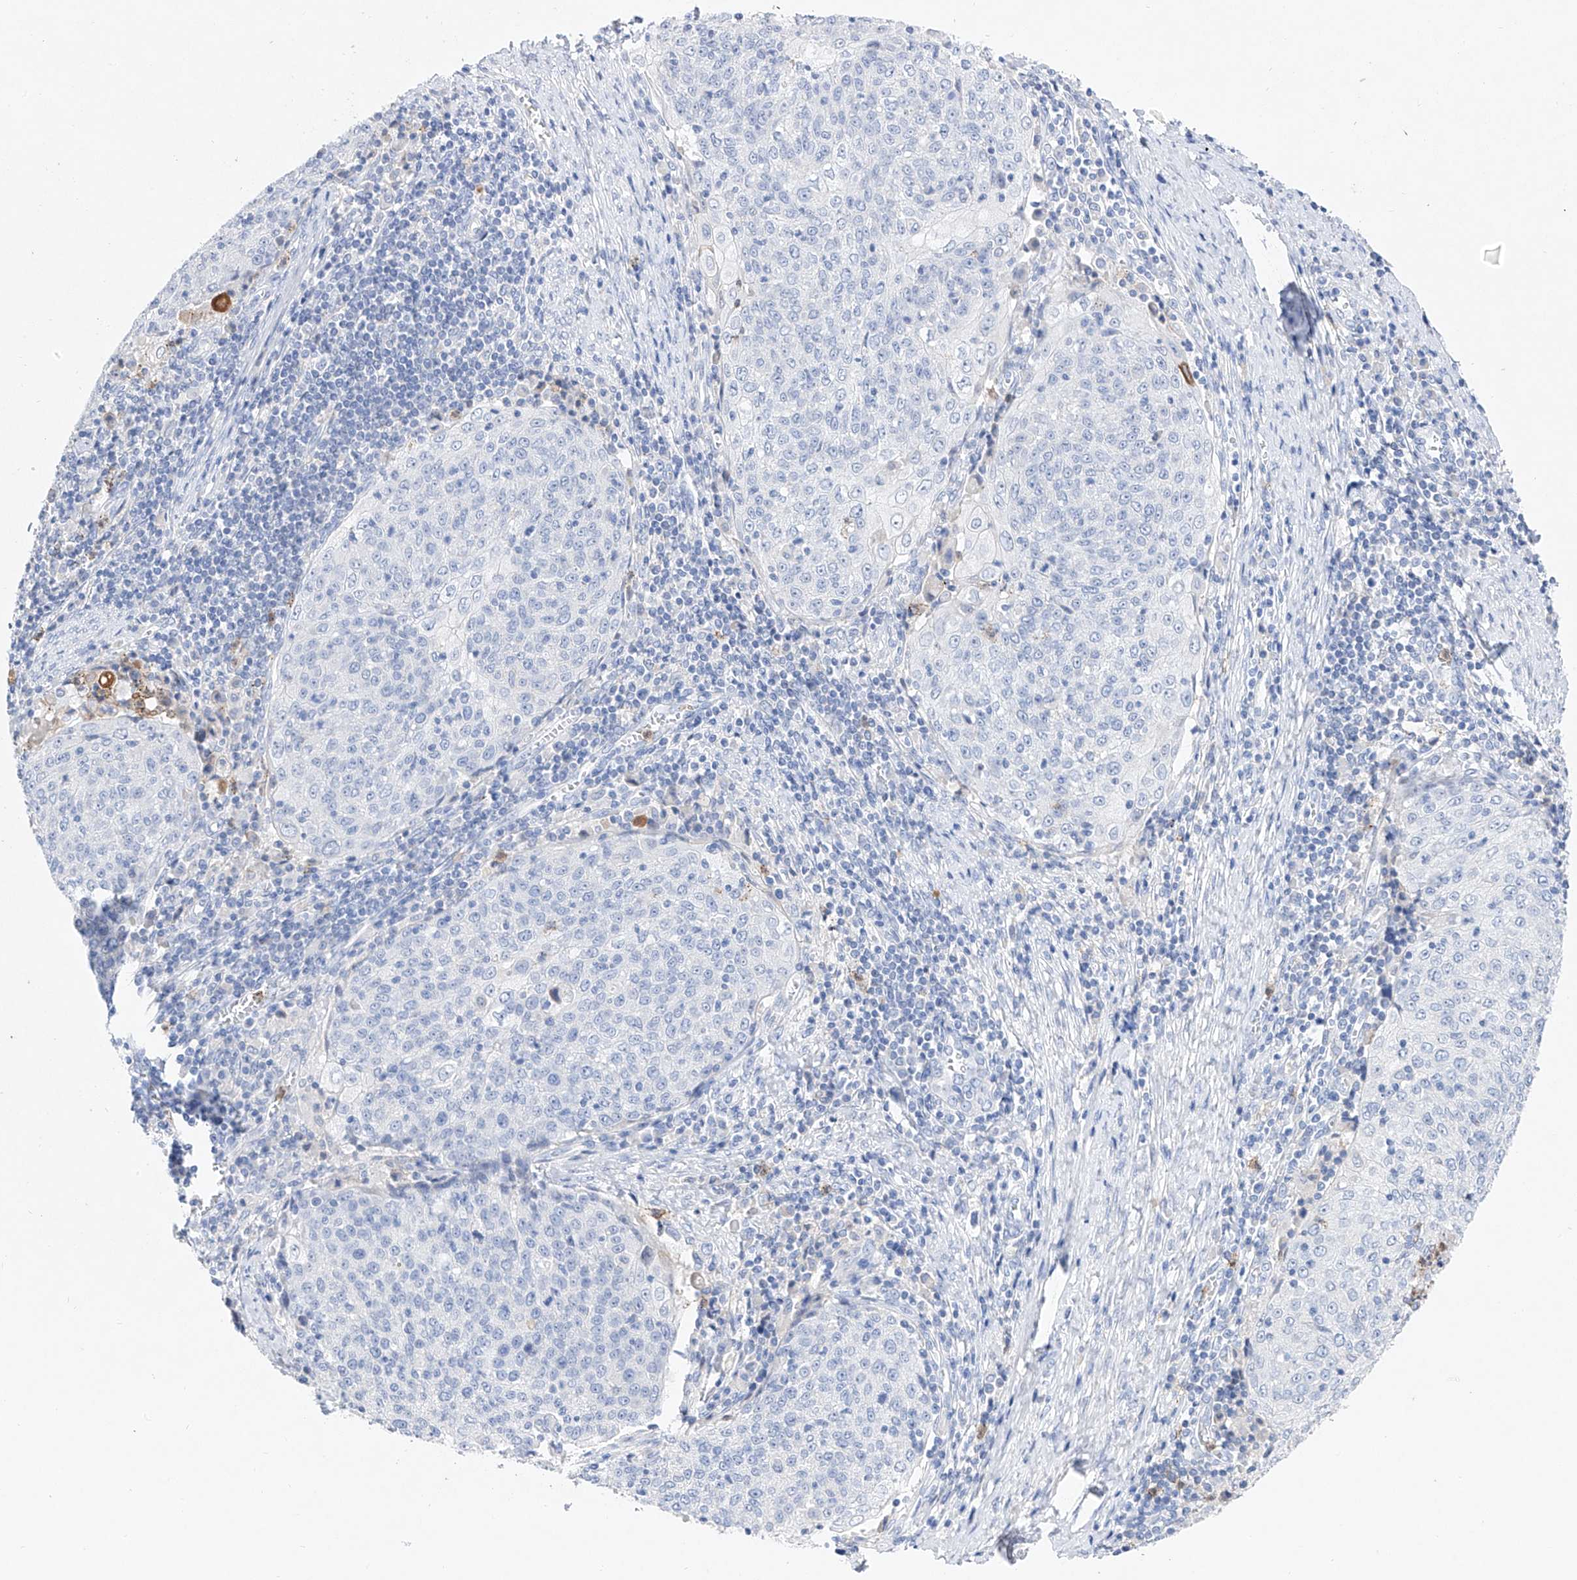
{"staining": {"intensity": "negative", "quantity": "none", "location": "none"}, "tissue": "cervical cancer", "cell_type": "Tumor cells", "image_type": "cancer", "snomed": [{"axis": "morphology", "description": "Squamous cell carcinoma, NOS"}, {"axis": "topography", "description": "Cervix"}], "caption": "IHC of human cervical squamous cell carcinoma shows no staining in tumor cells.", "gene": "TM7SF2", "patient": {"sex": "female", "age": 48}}